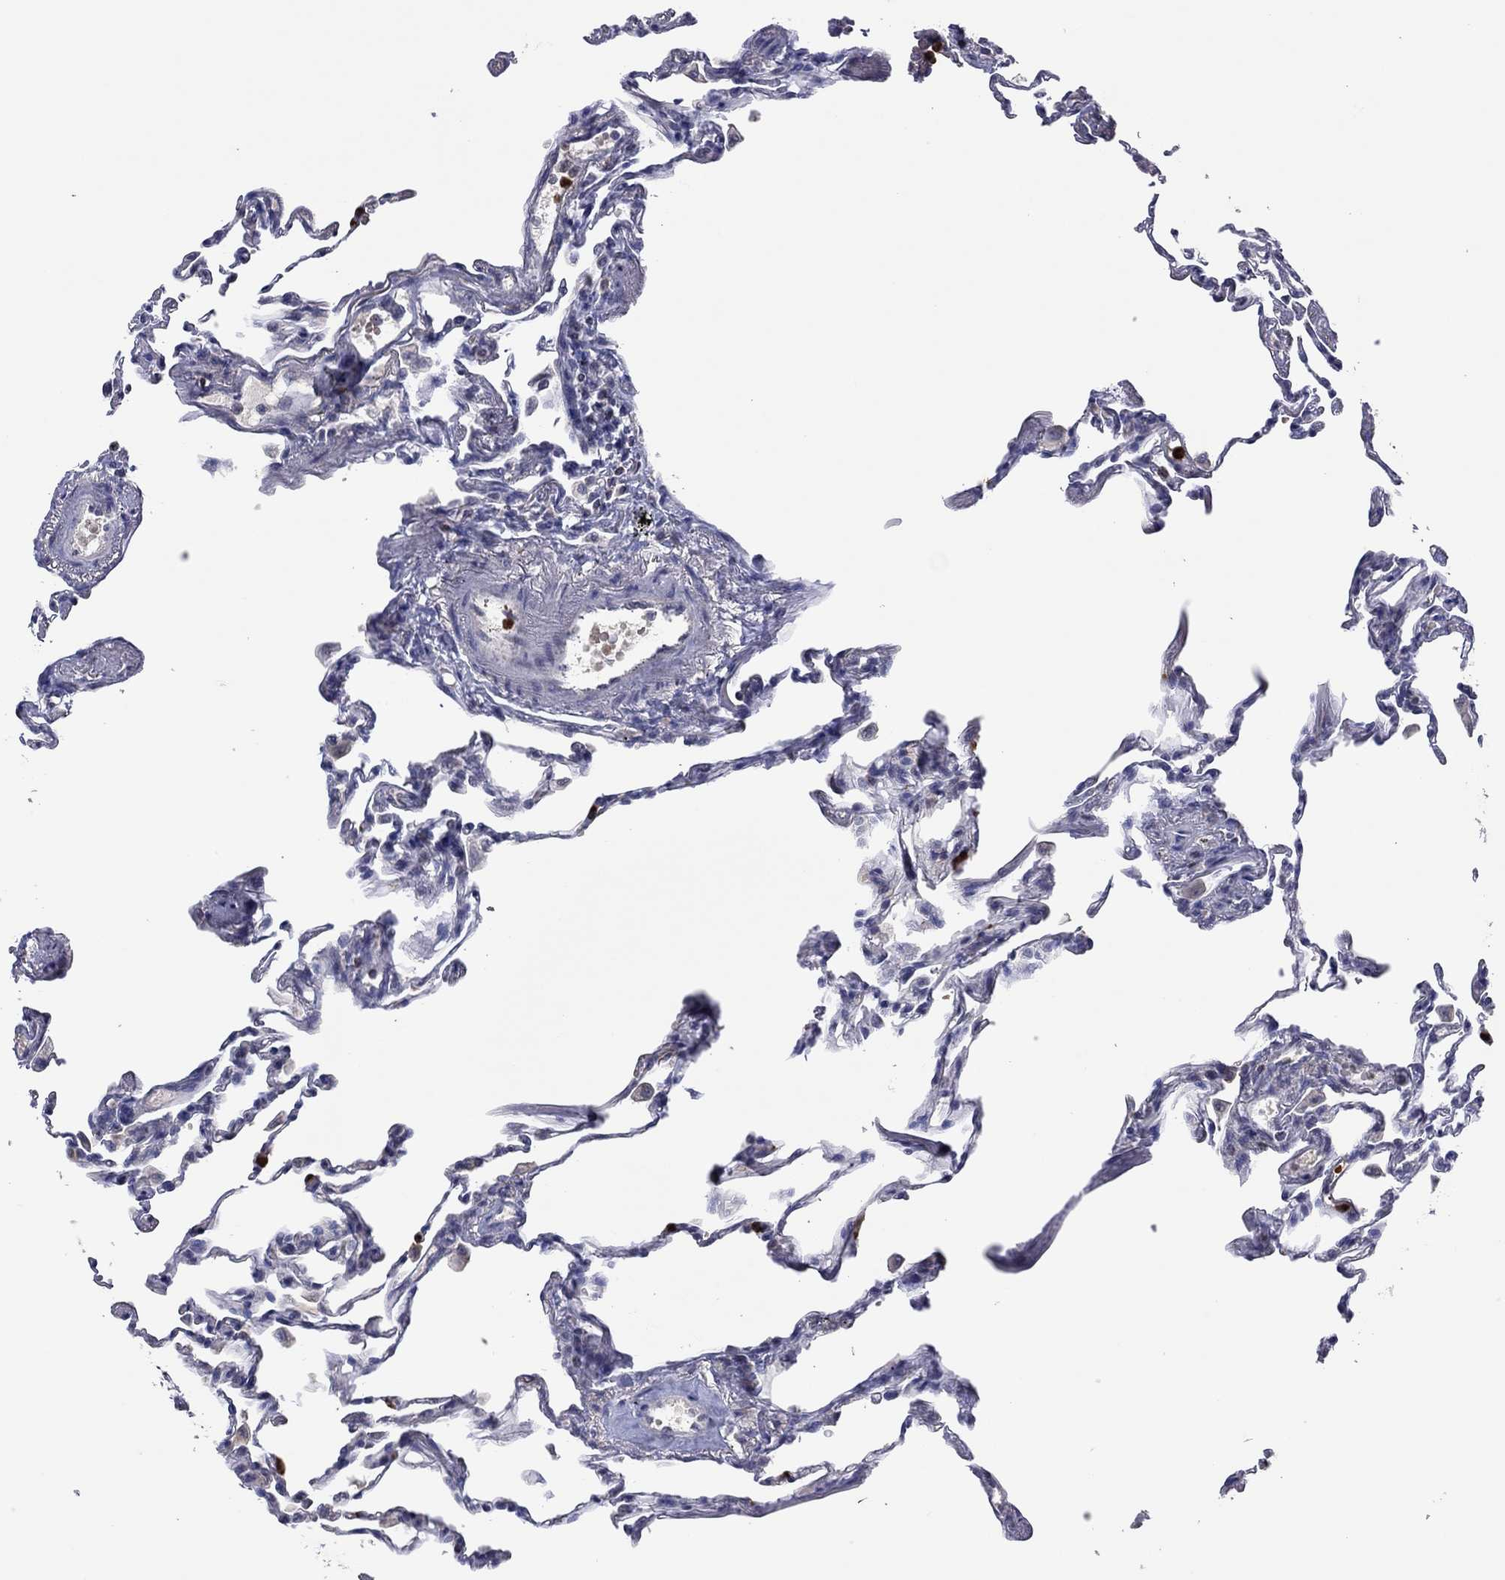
{"staining": {"intensity": "negative", "quantity": "none", "location": "none"}, "tissue": "lung", "cell_type": "Alveolar cells", "image_type": "normal", "snomed": [{"axis": "morphology", "description": "Normal tissue, NOS"}, {"axis": "topography", "description": "Lung"}], "caption": "Immunohistochemistry of benign lung demonstrates no expression in alveolar cells.", "gene": "CCL5", "patient": {"sex": "female", "age": 57}}